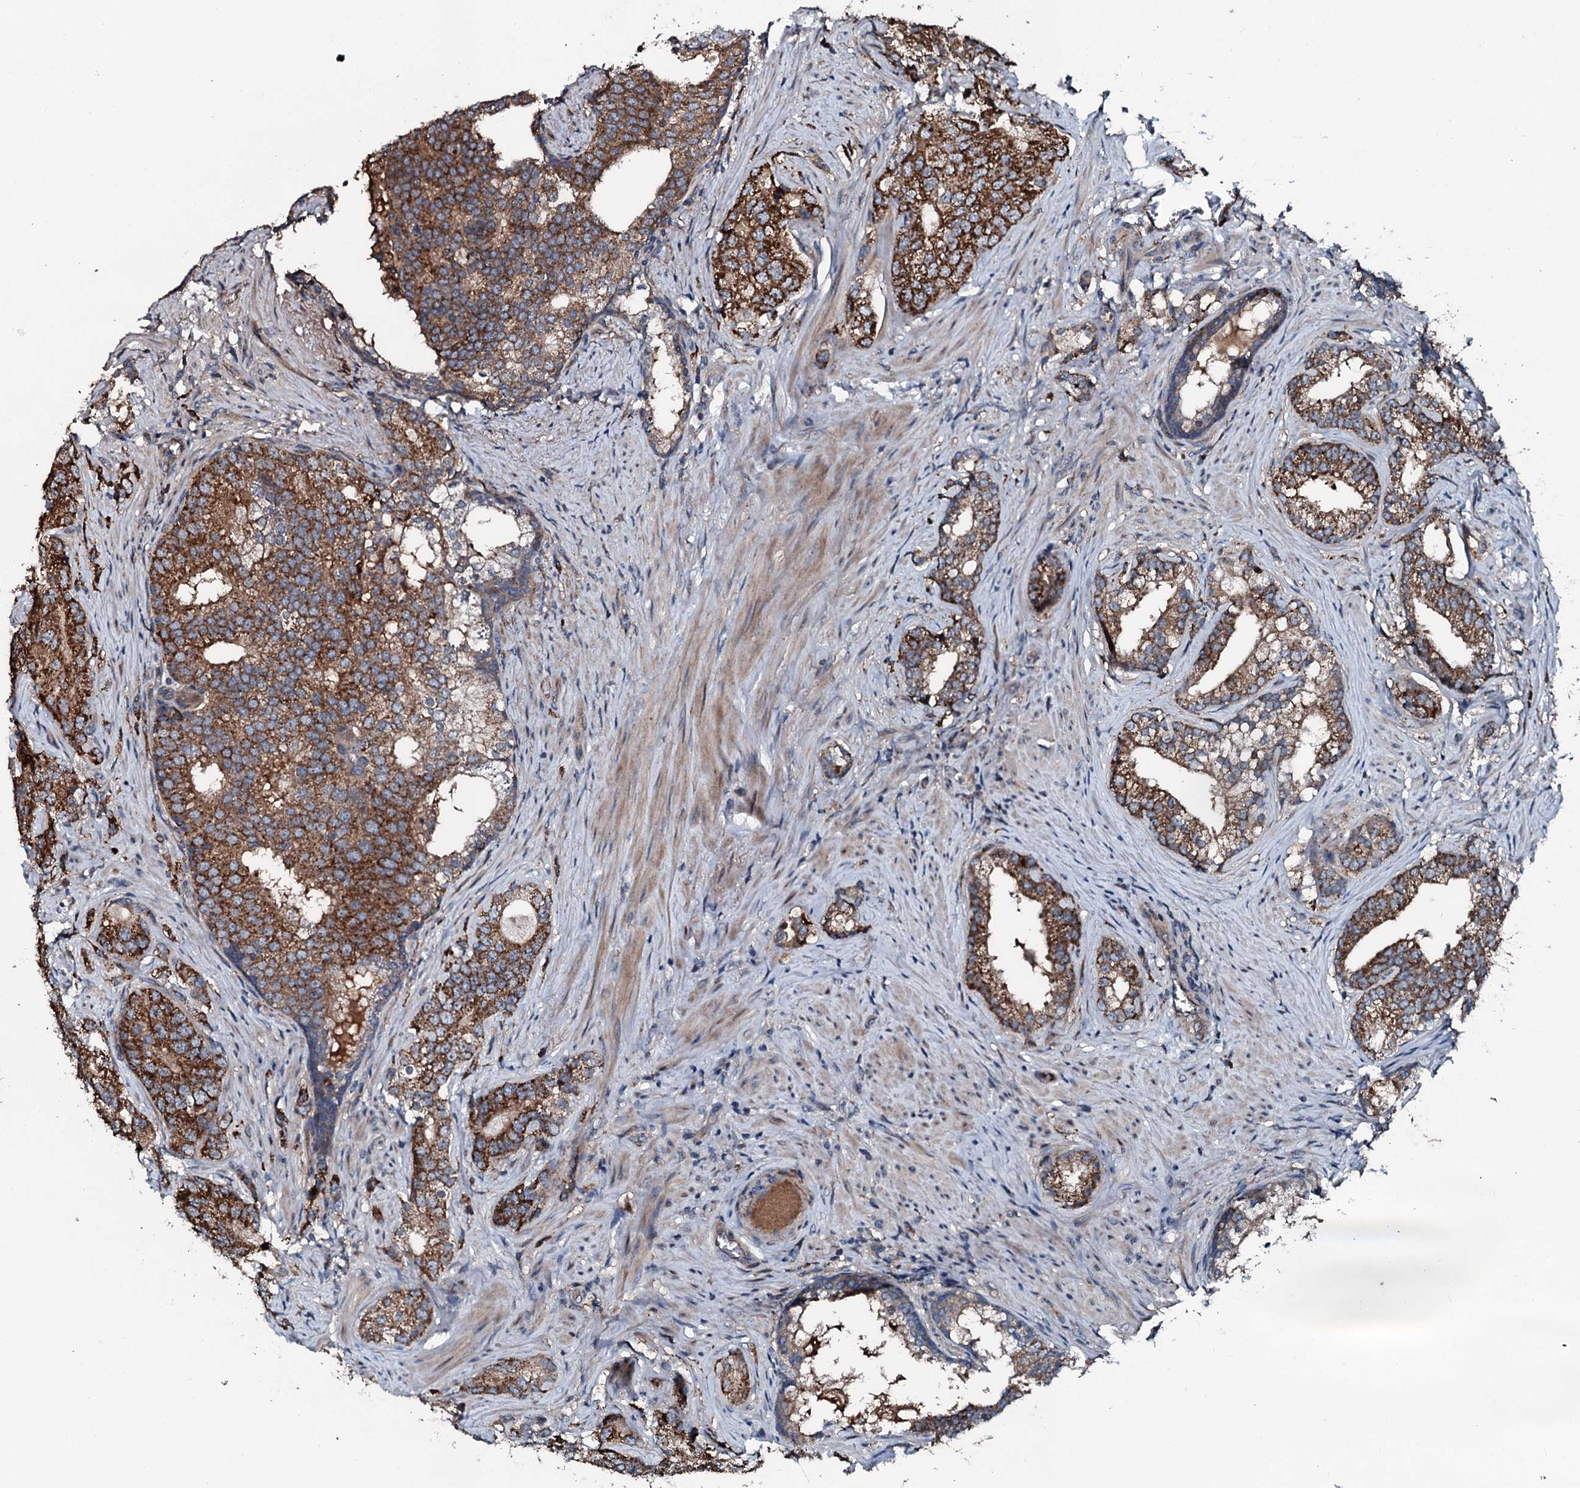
{"staining": {"intensity": "strong", "quantity": ">75%", "location": "cytoplasmic/membranous"}, "tissue": "prostate cancer", "cell_type": "Tumor cells", "image_type": "cancer", "snomed": [{"axis": "morphology", "description": "Adenocarcinoma, Low grade"}, {"axis": "topography", "description": "Prostate"}], "caption": "Protein analysis of prostate adenocarcinoma (low-grade) tissue displays strong cytoplasmic/membranous positivity in about >75% of tumor cells.", "gene": "AARS1", "patient": {"sex": "male", "age": 71}}